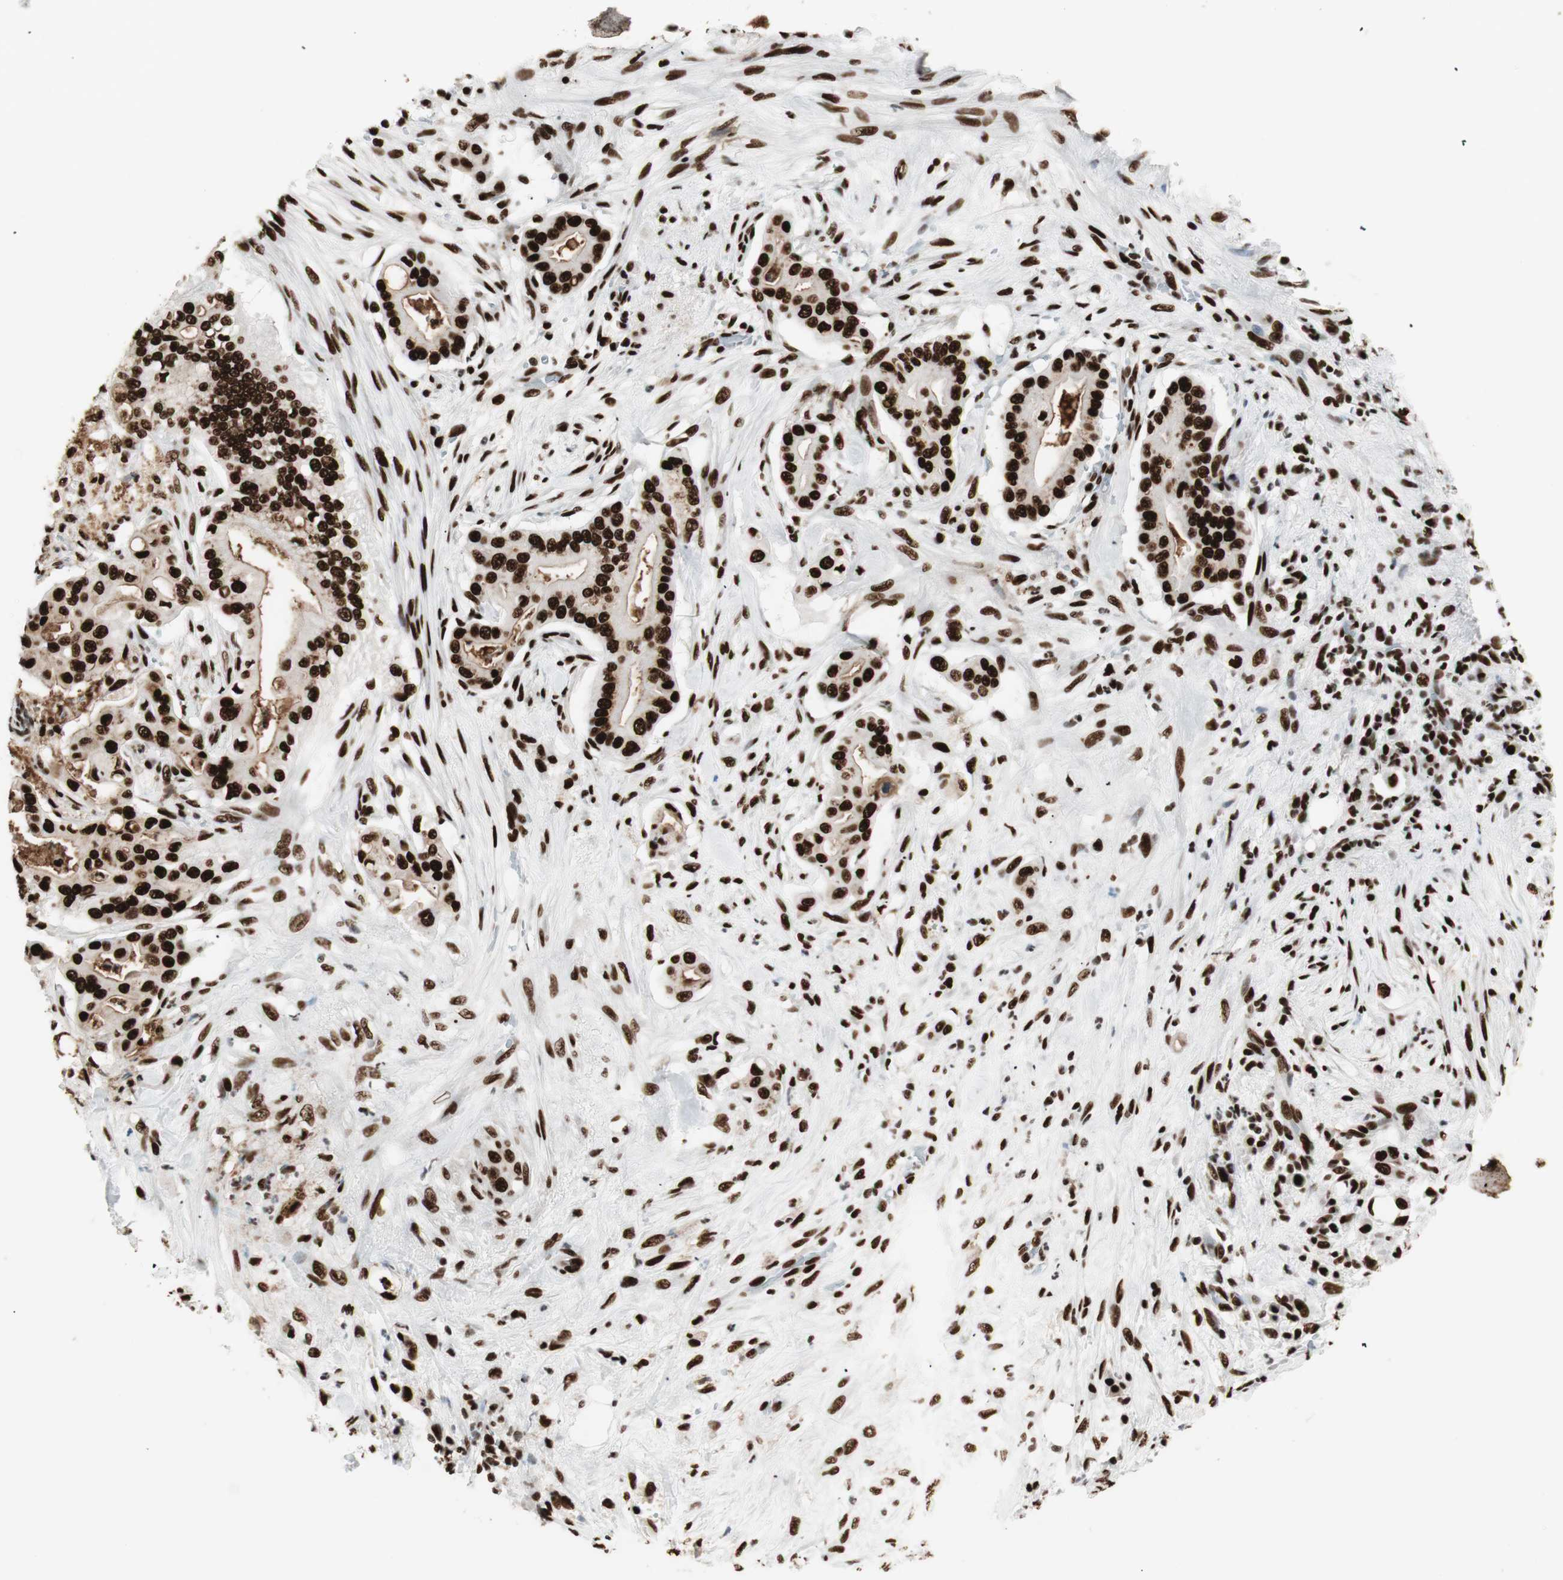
{"staining": {"intensity": "strong", "quantity": ">75%", "location": "nuclear"}, "tissue": "liver cancer", "cell_type": "Tumor cells", "image_type": "cancer", "snomed": [{"axis": "morphology", "description": "Cholangiocarcinoma"}, {"axis": "topography", "description": "Liver"}], "caption": "Human liver cancer stained with a protein marker exhibits strong staining in tumor cells.", "gene": "PSME3", "patient": {"sex": "female", "age": 68}}